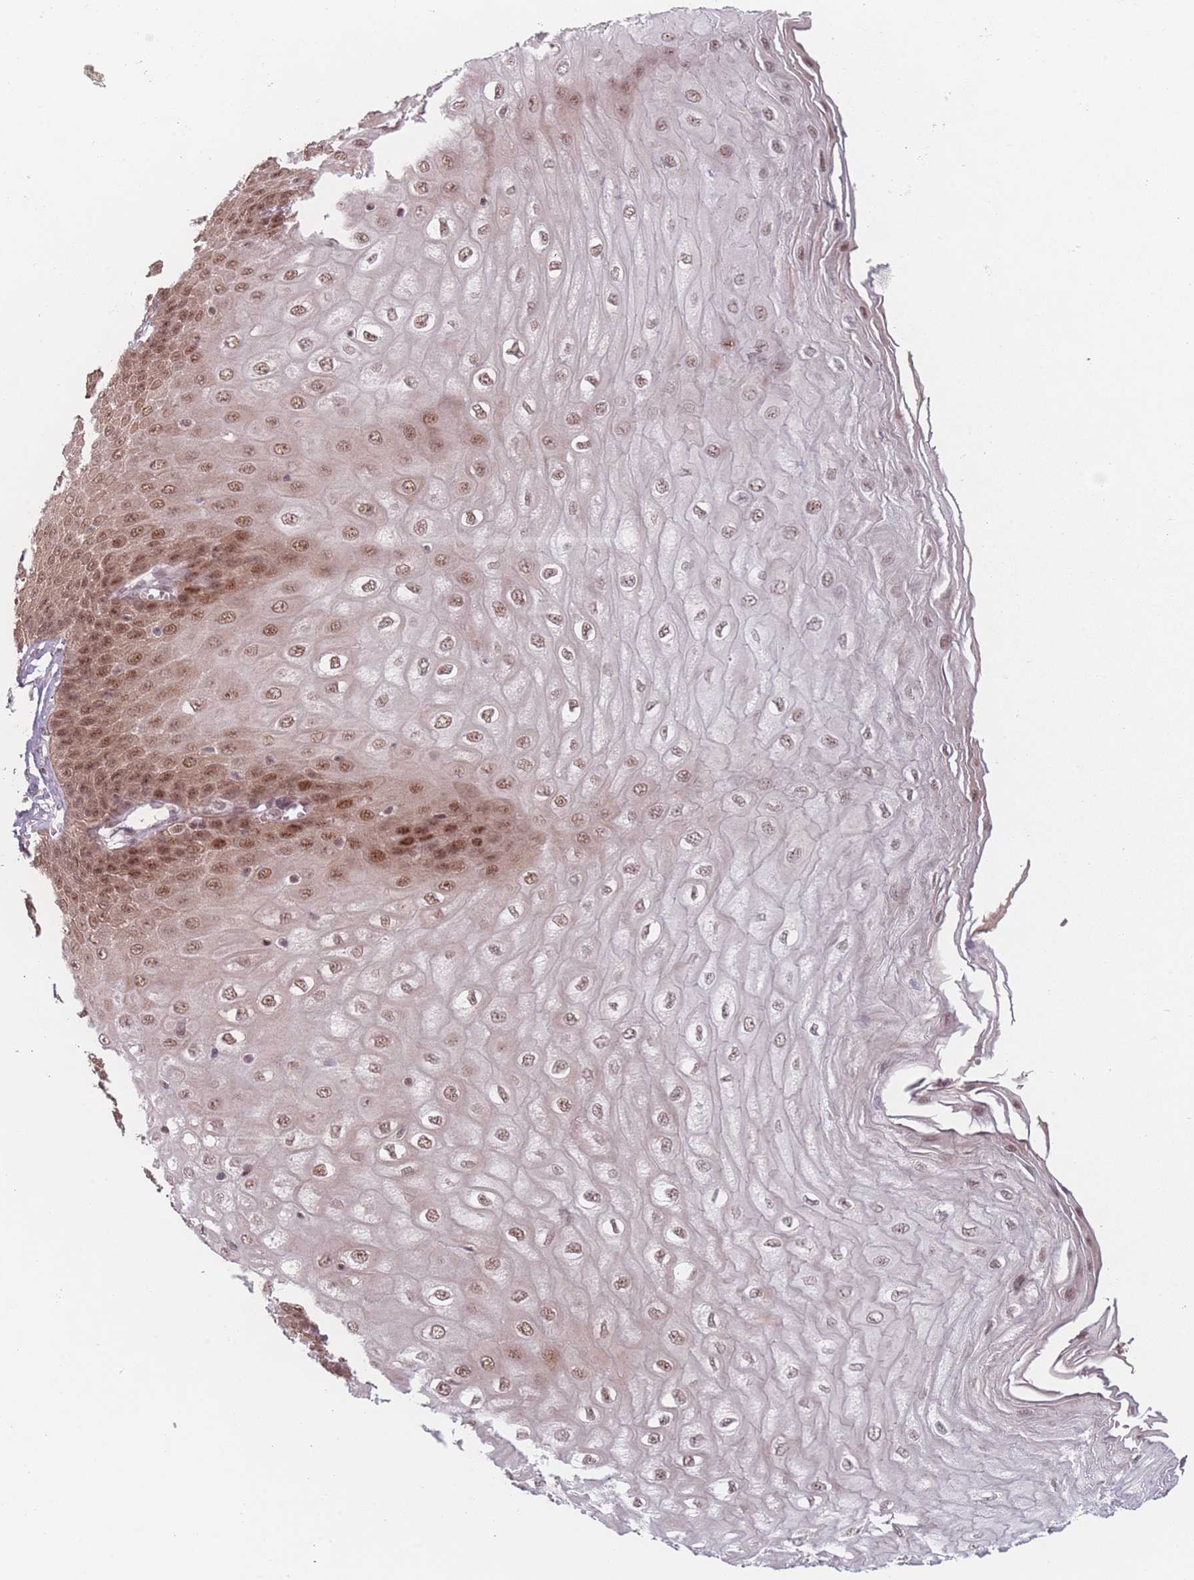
{"staining": {"intensity": "strong", "quantity": ">75%", "location": "nuclear"}, "tissue": "esophagus", "cell_type": "Squamous epithelial cells", "image_type": "normal", "snomed": [{"axis": "morphology", "description": "Normal tissue, NOS"}, {"axis": "topography", "description": "Esophagus"}], "caption": "This is an image of immunohistochemistry staining of normal esophagus, which shows strong expression in the nuclear of squamous epithelial cells.", "gene": "ZC3H14", "patient": {"sex": "male", "age": 60}}